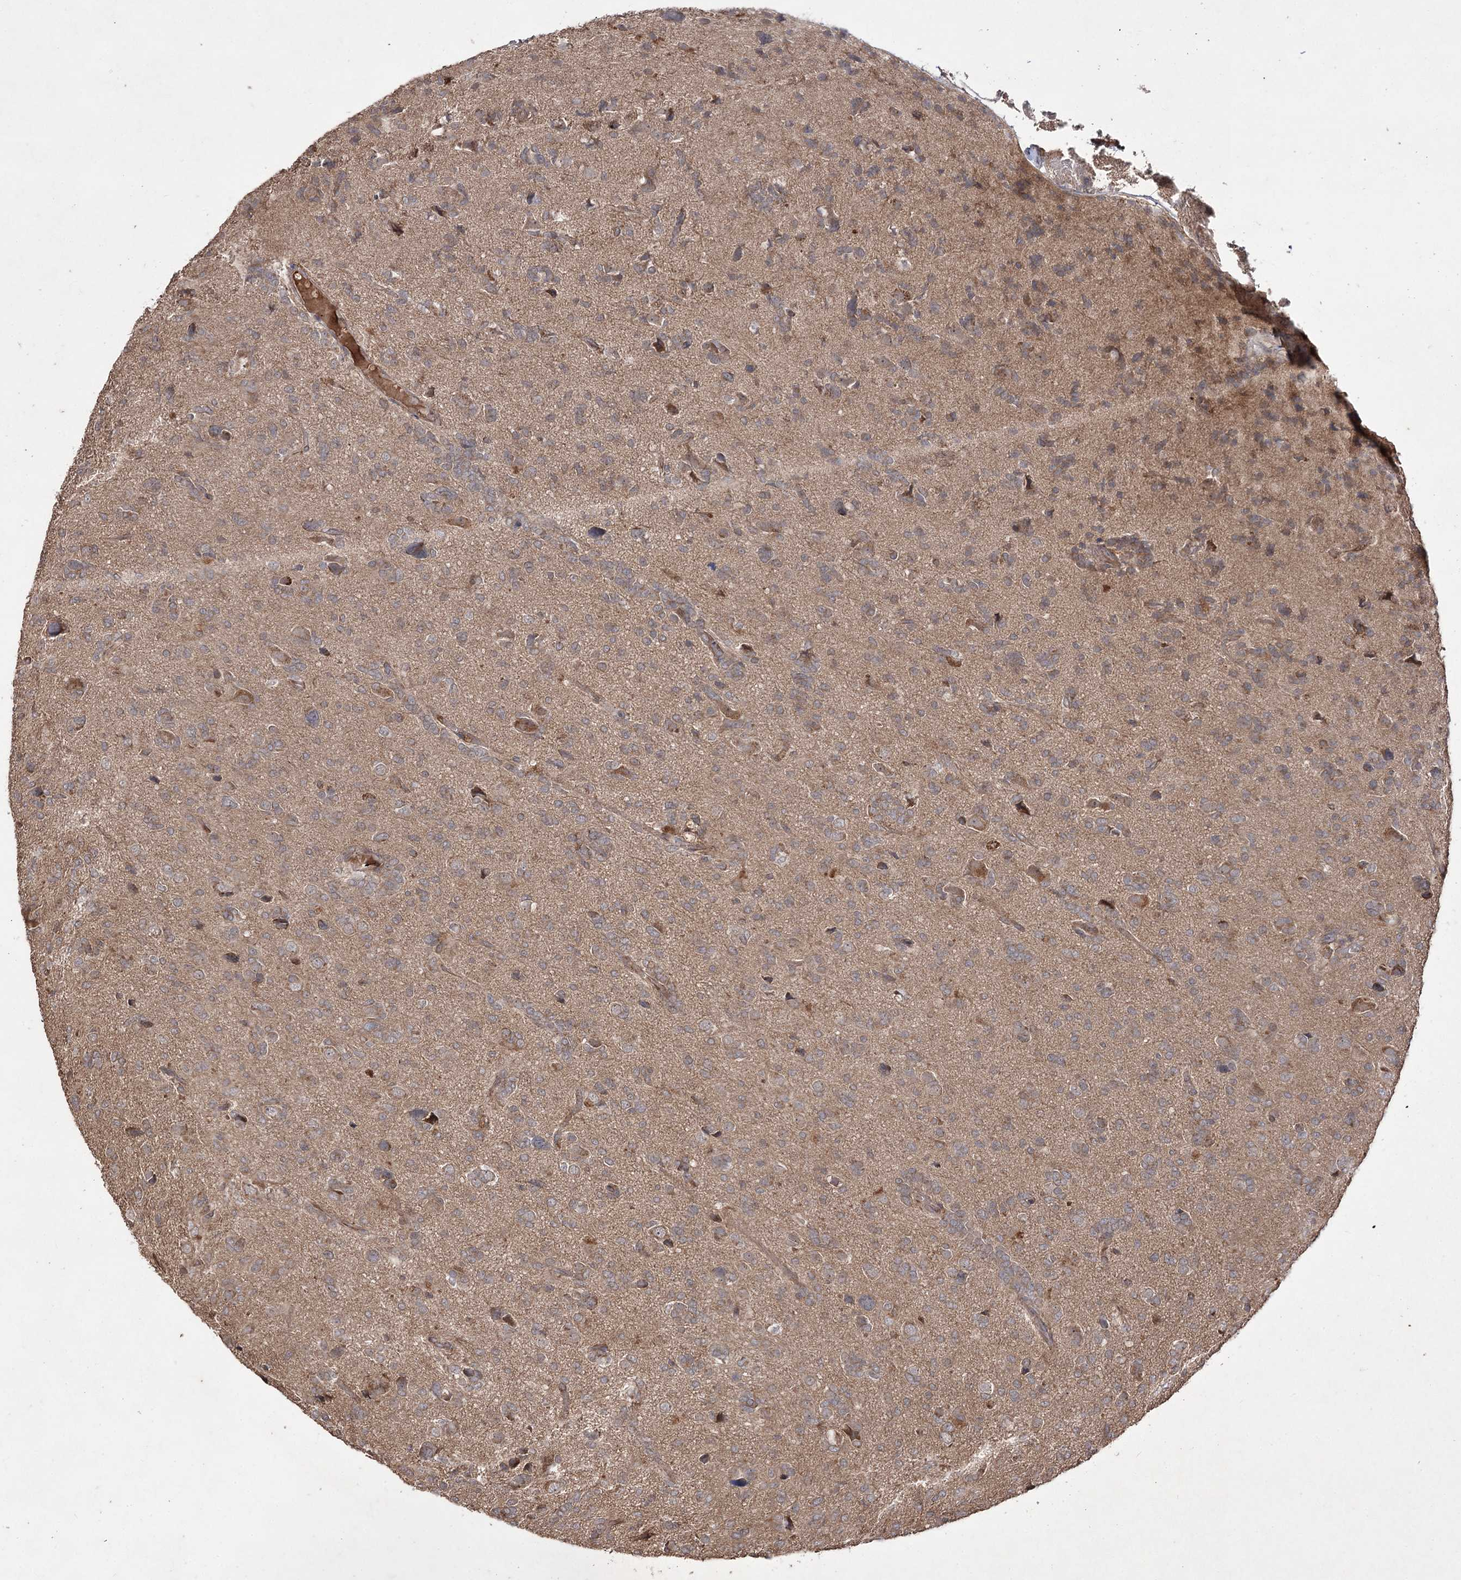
{"staining": {"intensity": "weak", "quantity": ">75%", "location": "cytoplasmic/membranous"}, "tissue": "glioma", "cell_type": "Tumor cells", "image_type": "cancer", "snomed": [{"axis": "morphology", "description": "Glioma, malignant, High grade"}, {"axis": "topography", "description": "Brain"}], "caption": "Immunohistochemistry (IHC) (DAB (3,3'-diaminobenzidine)) staining of glioma reveals weak cytoplasmic/membranous protein positivity in approximately >75% of tumor cells.", "gene": "FANCL", "patient": {"sex": "female", "age": 59}}